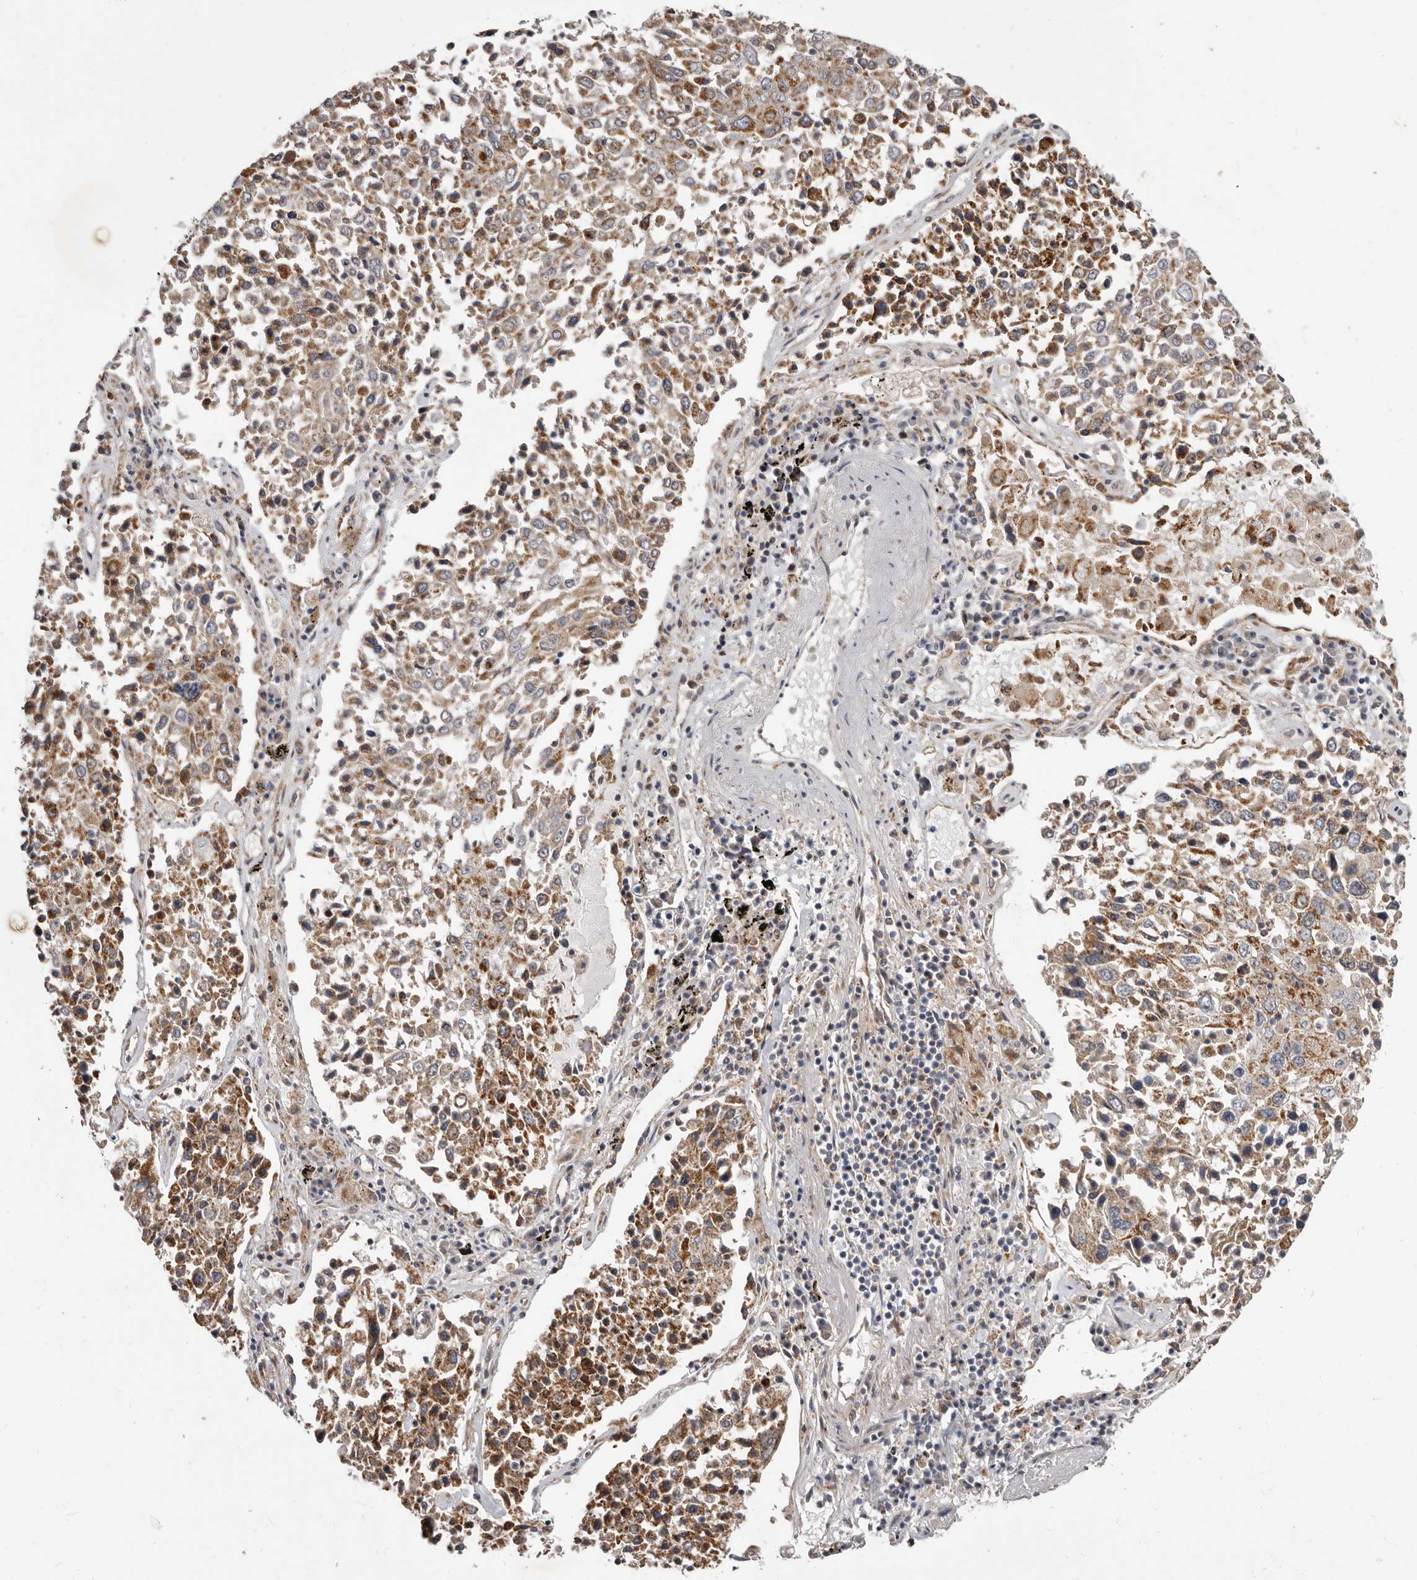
{"staining": {"intensity": "moderate", "quantity": ">75%", "location": "cytoplasmic/membranous"}, "tissue": "lung cancer", "cell_type": "Tumor cells", "image_type": "cancer", "snomed": [{"axis": "morphology", "description": "Squamous cell carcinoma, NOS"}, {"axis": "topography", "description": "Lung"}], "caption": "Squamous cell carcinoma (lung) stained for a protein (brown) demonstrates moderate cytoplasmic/membranous positive positivity in about >75% of tumor cells.", "gene": "SMC4", "patient": {"sex": "male", "age": 65}}